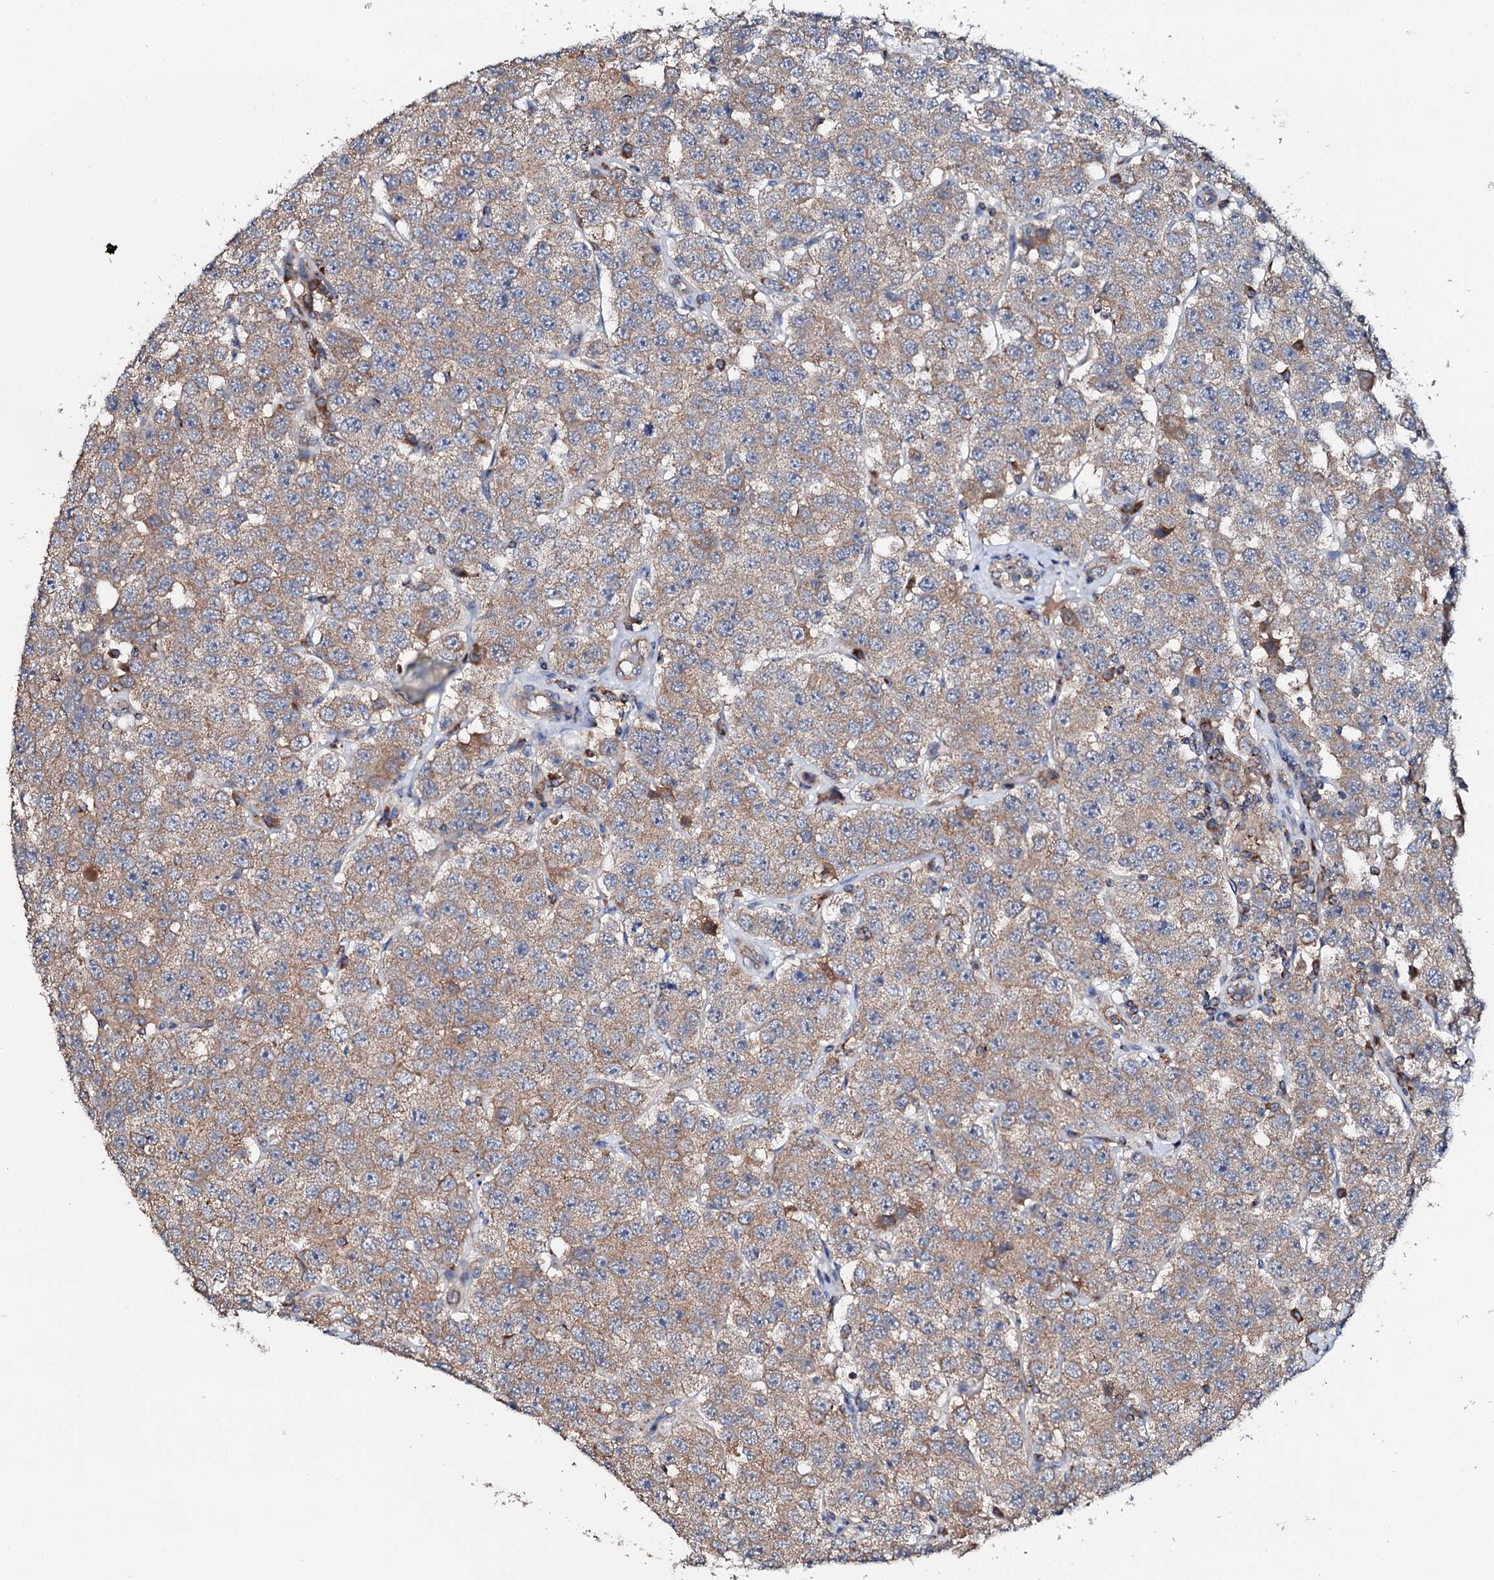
{"staining": {"intensity": "moderate", "quantity": ">75%", "location": "cytoplasmic/membranous"}, "tissue": "testis cancer", "cell_type": "Tumor cells", "image_type": "cancer", "snomed": [{"axis": "morphology", "description": "Seminoma, NOS"}, {"axis": "topography", "description": "Testis"}], "caption": "This image shows IHC staining of human testis cancer, with medium moderate cytoplasmic/membranous positivity in approximately >75% of tumor cells.", "gene": "ST3GAL1", "patient": {"sex": "male", "age": 28}}